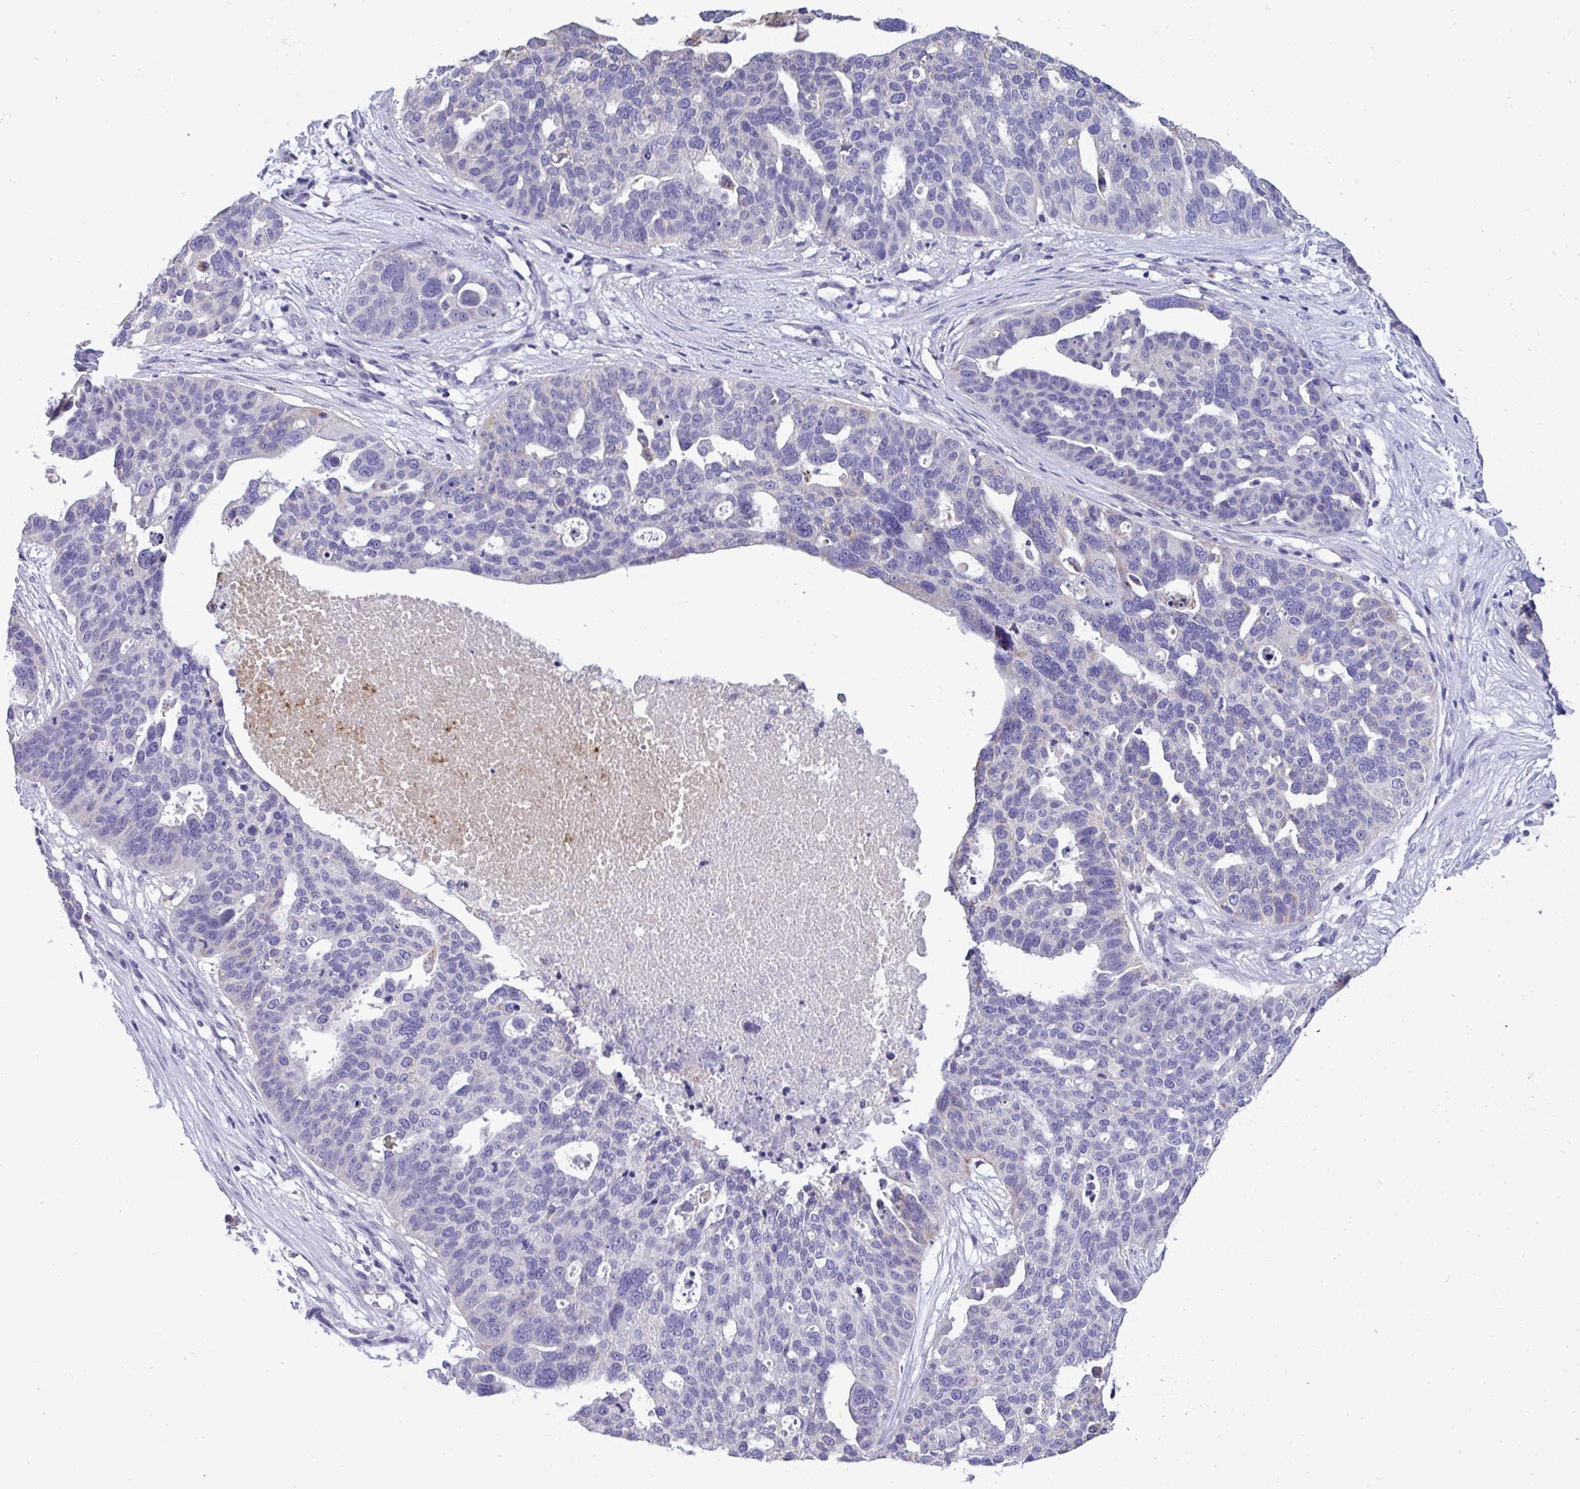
{"staining": {"intensity": "negative", "quantity": "none", "location": "none"}, "tissue": "ovarian cancer", "cell_type": "Tumor cells", "image_type": "cancer", "snomed": [{"axis": "morphology", "description": "Cystadenocarcinoma, serous, NOS"}, {"axis": "topography", "description": "Ovary"}], "caption": "An immunohistochemistry micrograph of ovarian cancer is shown. There is no staining in tumor cells of ovarian cancer.", "gene": "ST8SIA2", "patient": {"sex": "female", "age": 59}}